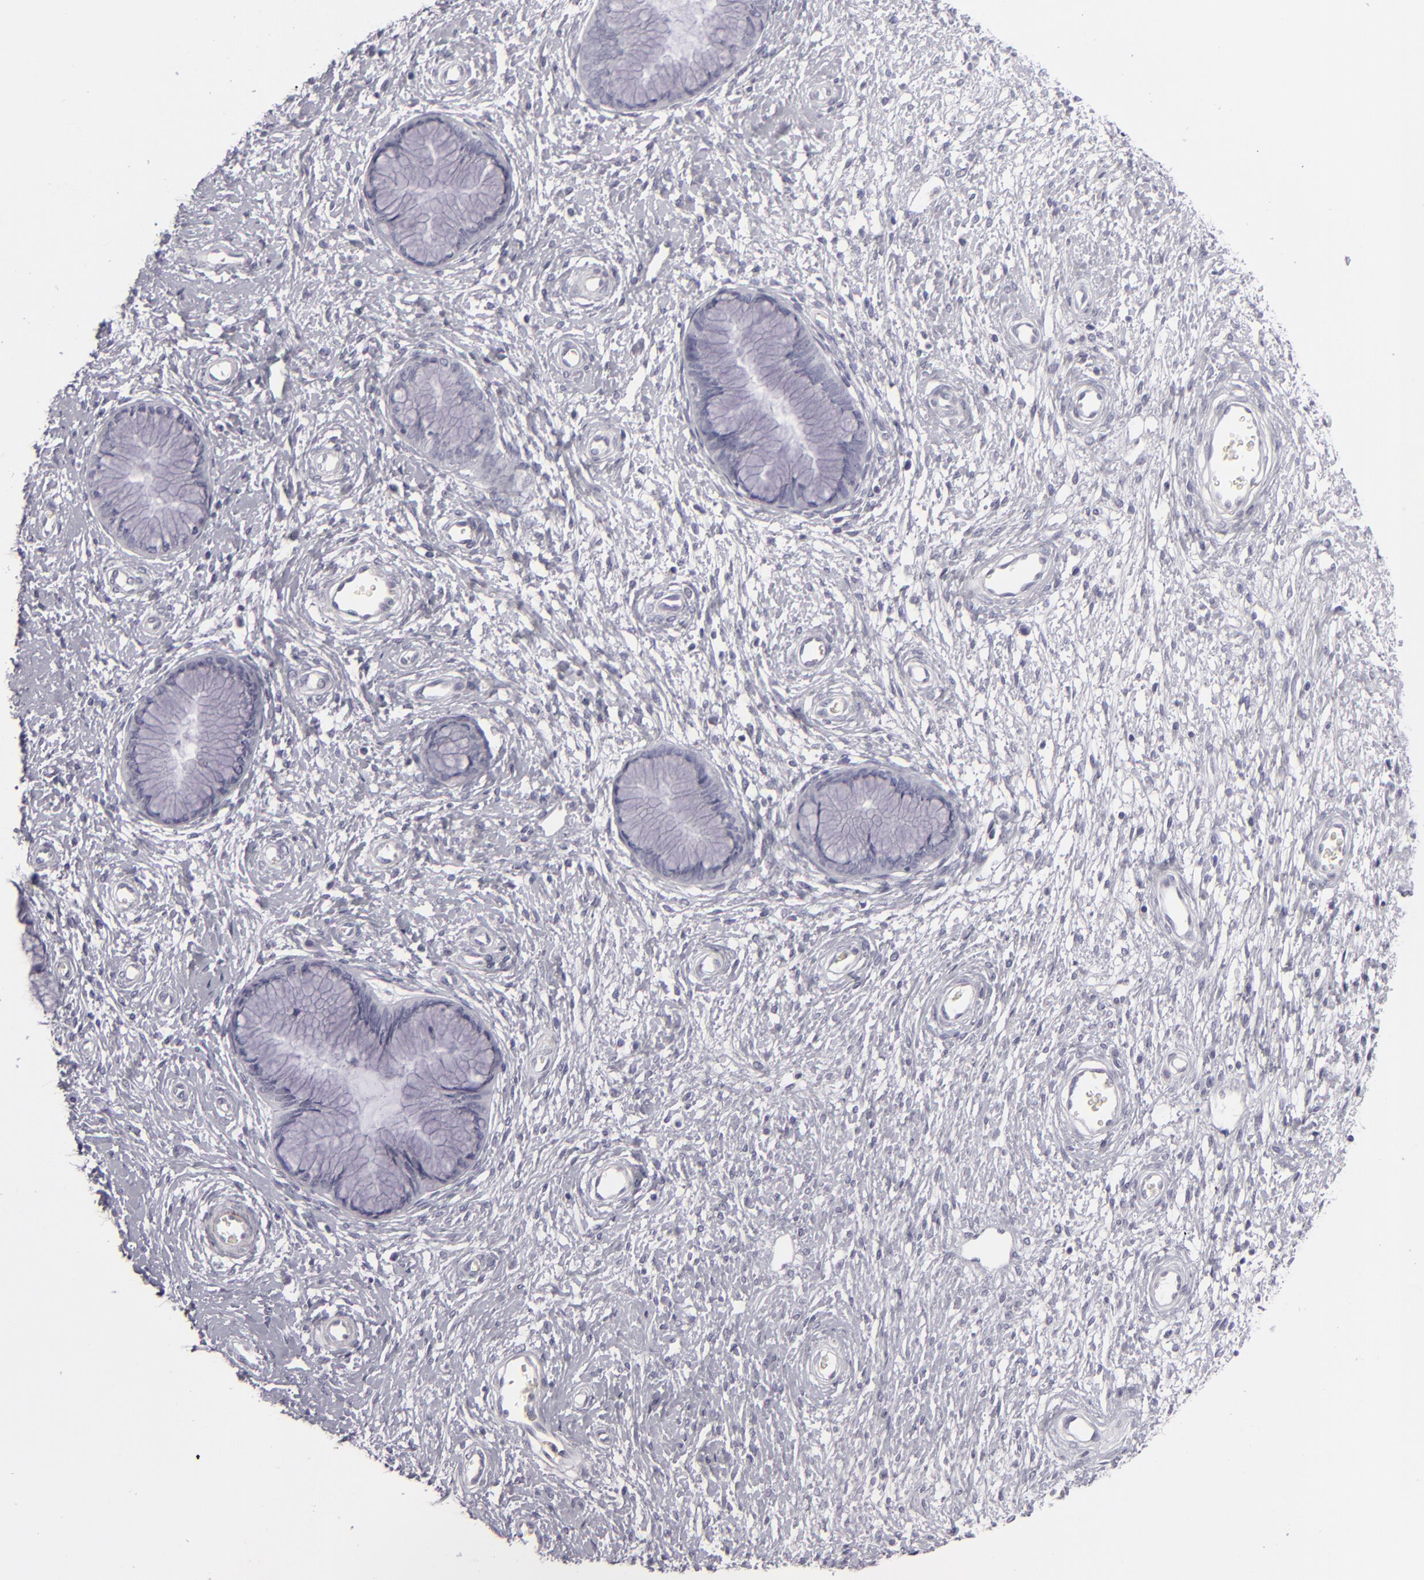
{"staining": {"intensity": "negative", "quantity": "none", "location": "none"}, "tissue": "cervix", "cell_type": "Glandular cells", "image_type": "normal", "snomed": [{"axis": "morphology", "description": "Normal tissue, NOS"}, {"axis": "topography", "description": "Cervix"}], "caption": "Glandular cells are negative for protein expression in normal human cervix. (Stains: DAB IHC with hematoxylin counter stain, Microscopy: brightfield microscopy at high magnification).", "gene": "C9", "patient": {"sex": "female", "age": 55}}